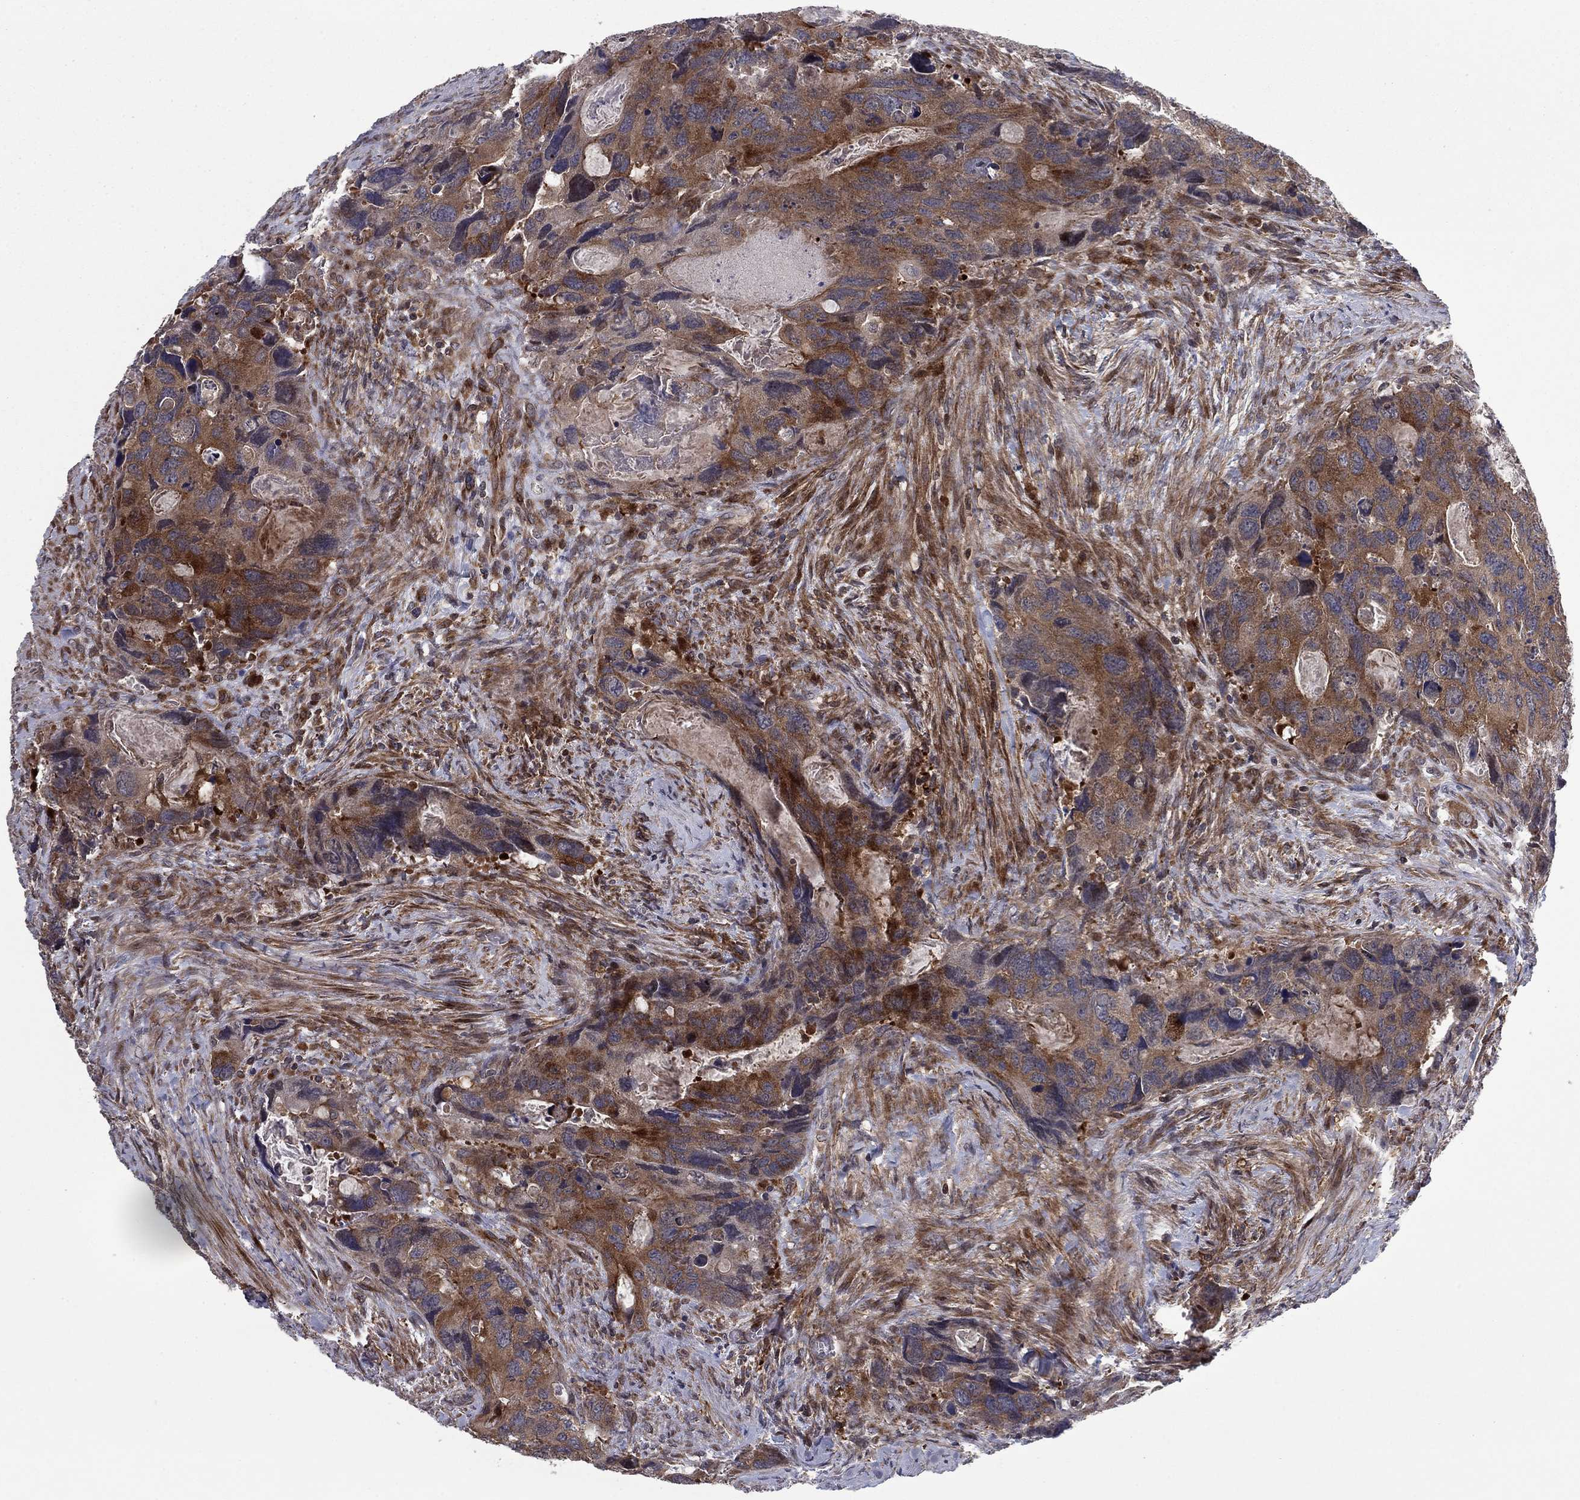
{"staining": {"intensity": "moderate", "quantity": ">75%", "location": "cytoplasmic/membranous"}, "tissue": "colorectal cancer", "cell_type": "Tumor cells", "image_type": "cancer", "snomed": [{"axis": "morphology", "description": "Adenocarcinoma, NOS"}, {"axis": "topography", "description": "Rectum"}], "caption": "Protein analysis of colorectal cancer (adenocarcinoma) tissue shows moderate cytoplasmic/membranous staining in approximately >75% of tumor cells.", "gene": "HDAC4", "patient": {"sex": "male", "age": 62}}